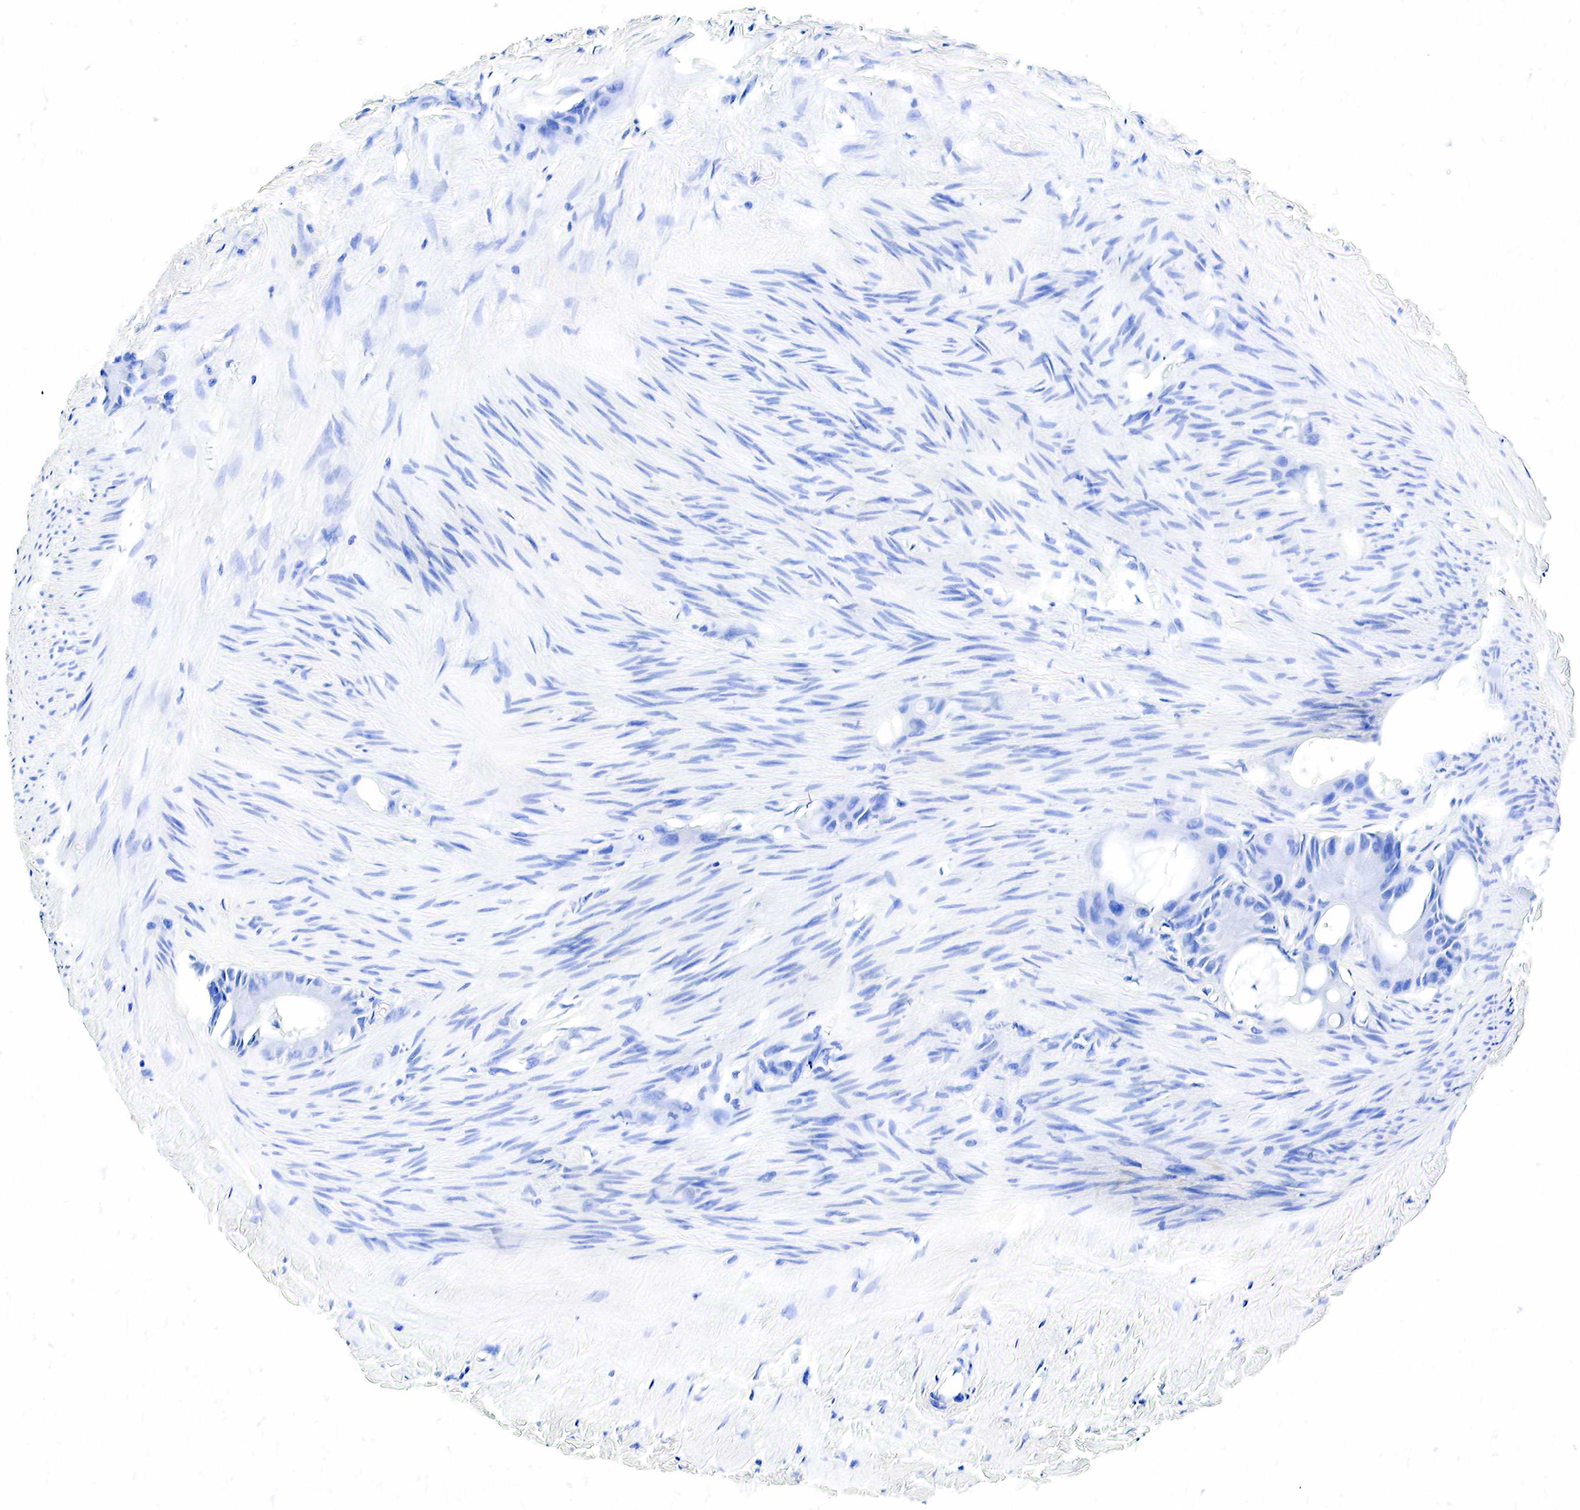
{"staining": {"intensity": "negative", "quantity": "none", "location": "none"}, "tissue": "colorectal cancer", "cell_type": "Tumor cells", "image_type": "cancer", "snomed": [{"axis": "morphology", "description": "Adenocarcinoma, NOS"}, {"axis": "topography", "description": "Colon"}], "caption": "Colorectal cancer (adenocarcinoma) was stained to show a protein in brown. There is no significant expression in tumor cells.", "gene": "GAST", "patient": {"sex": "male", "age": 70}}